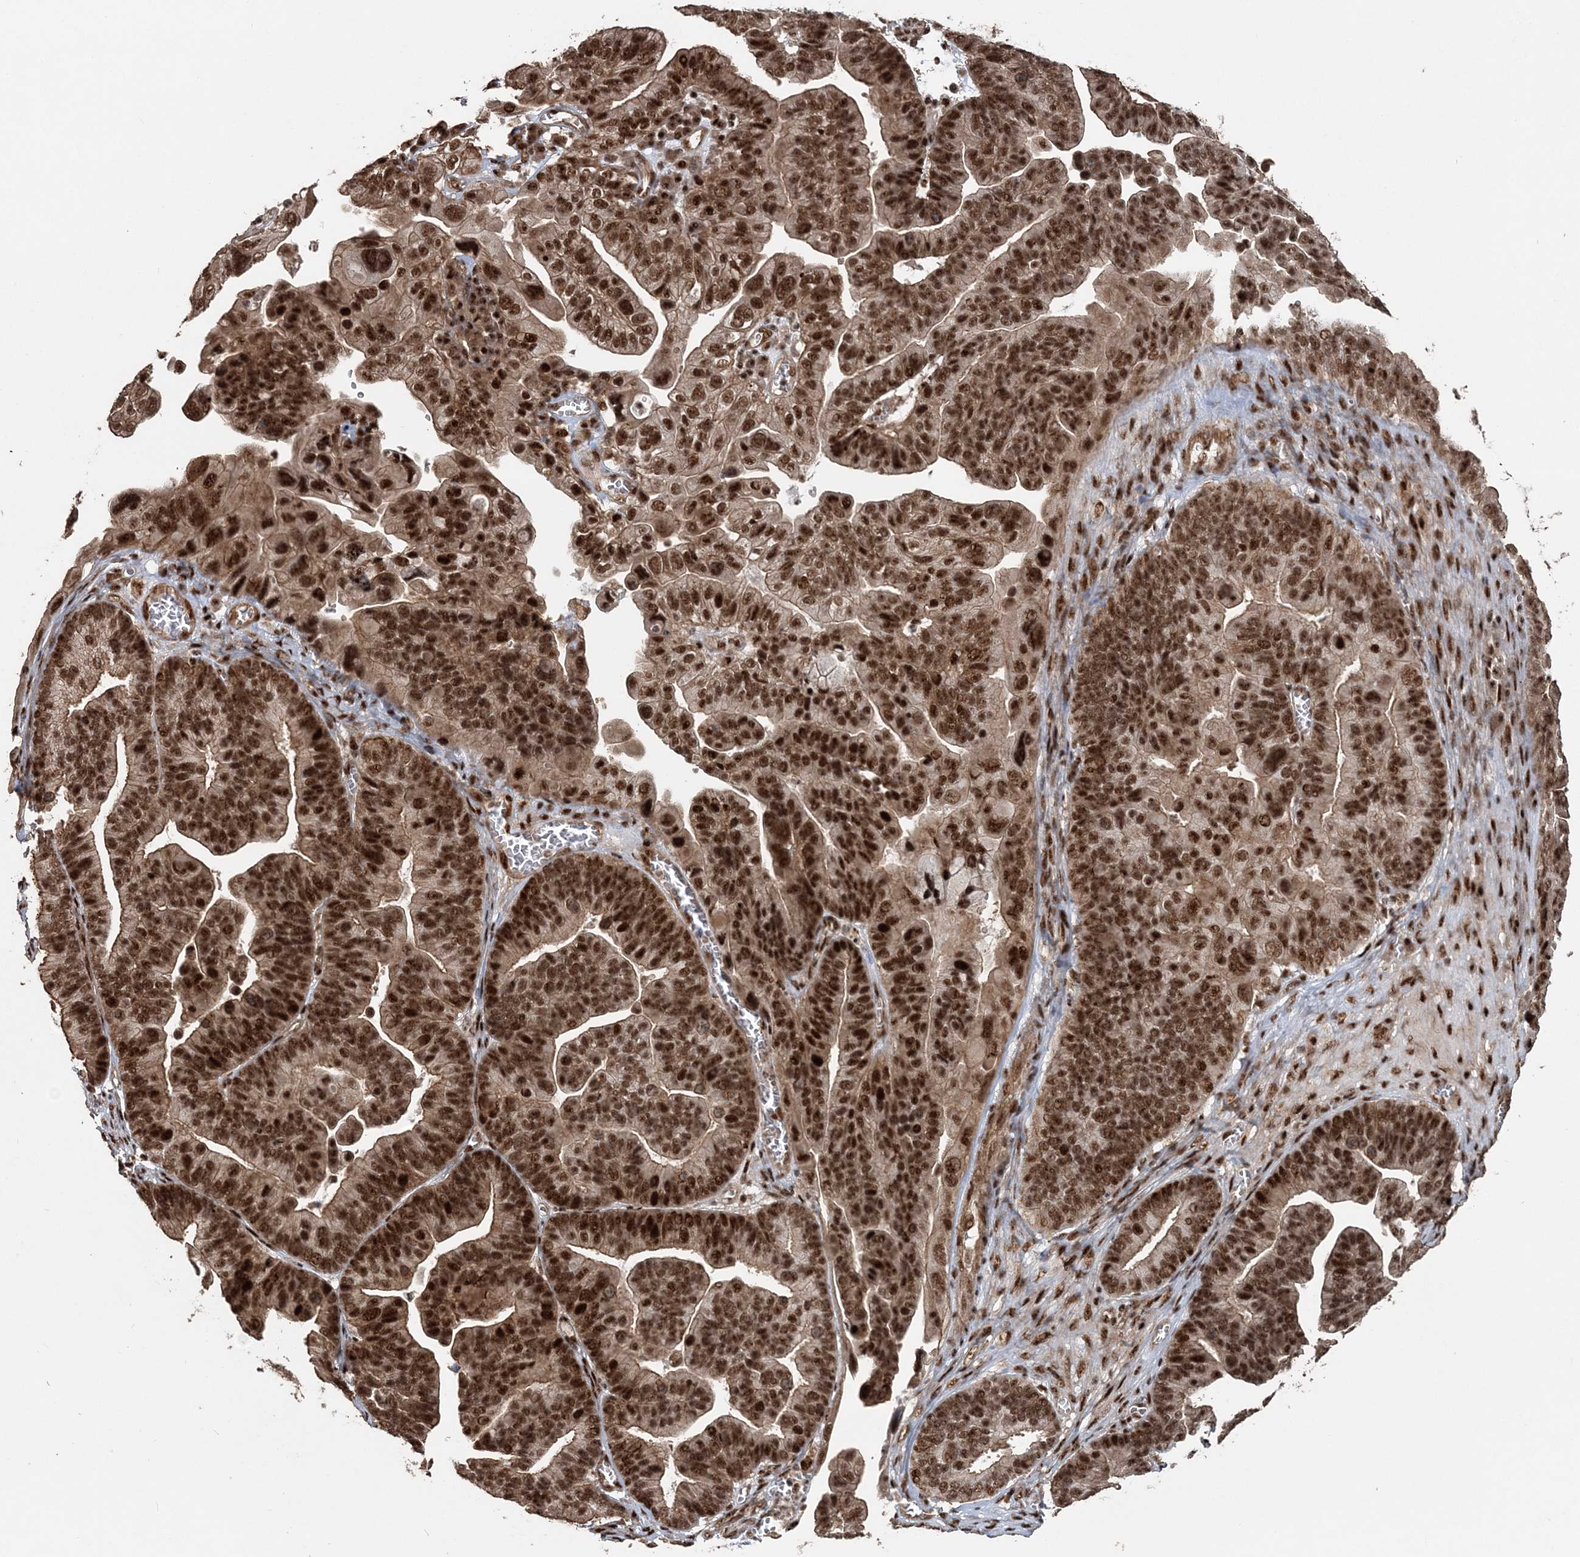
{"staining": {"intensity": "strong", "quantity": ">75%", "location": "nuclear"}, "tissue": "ovarian cancer", "cell_type": "Tumor cells", "image_type": "cancer", "snomed": [{"axis": "morphology", "description": "Cystadenocarcinoma, serous, NOS"}, {"axis": "topography", "description": "Ovary"}], "caption": "Brown immunohistochemical staining in ovarian serous cystadenocarcinoma exhibits strong nuclear staining in about >75% of tumor cells.", "gene": "EXOSC8", "patient": {"sex": "female", "age": 56}}